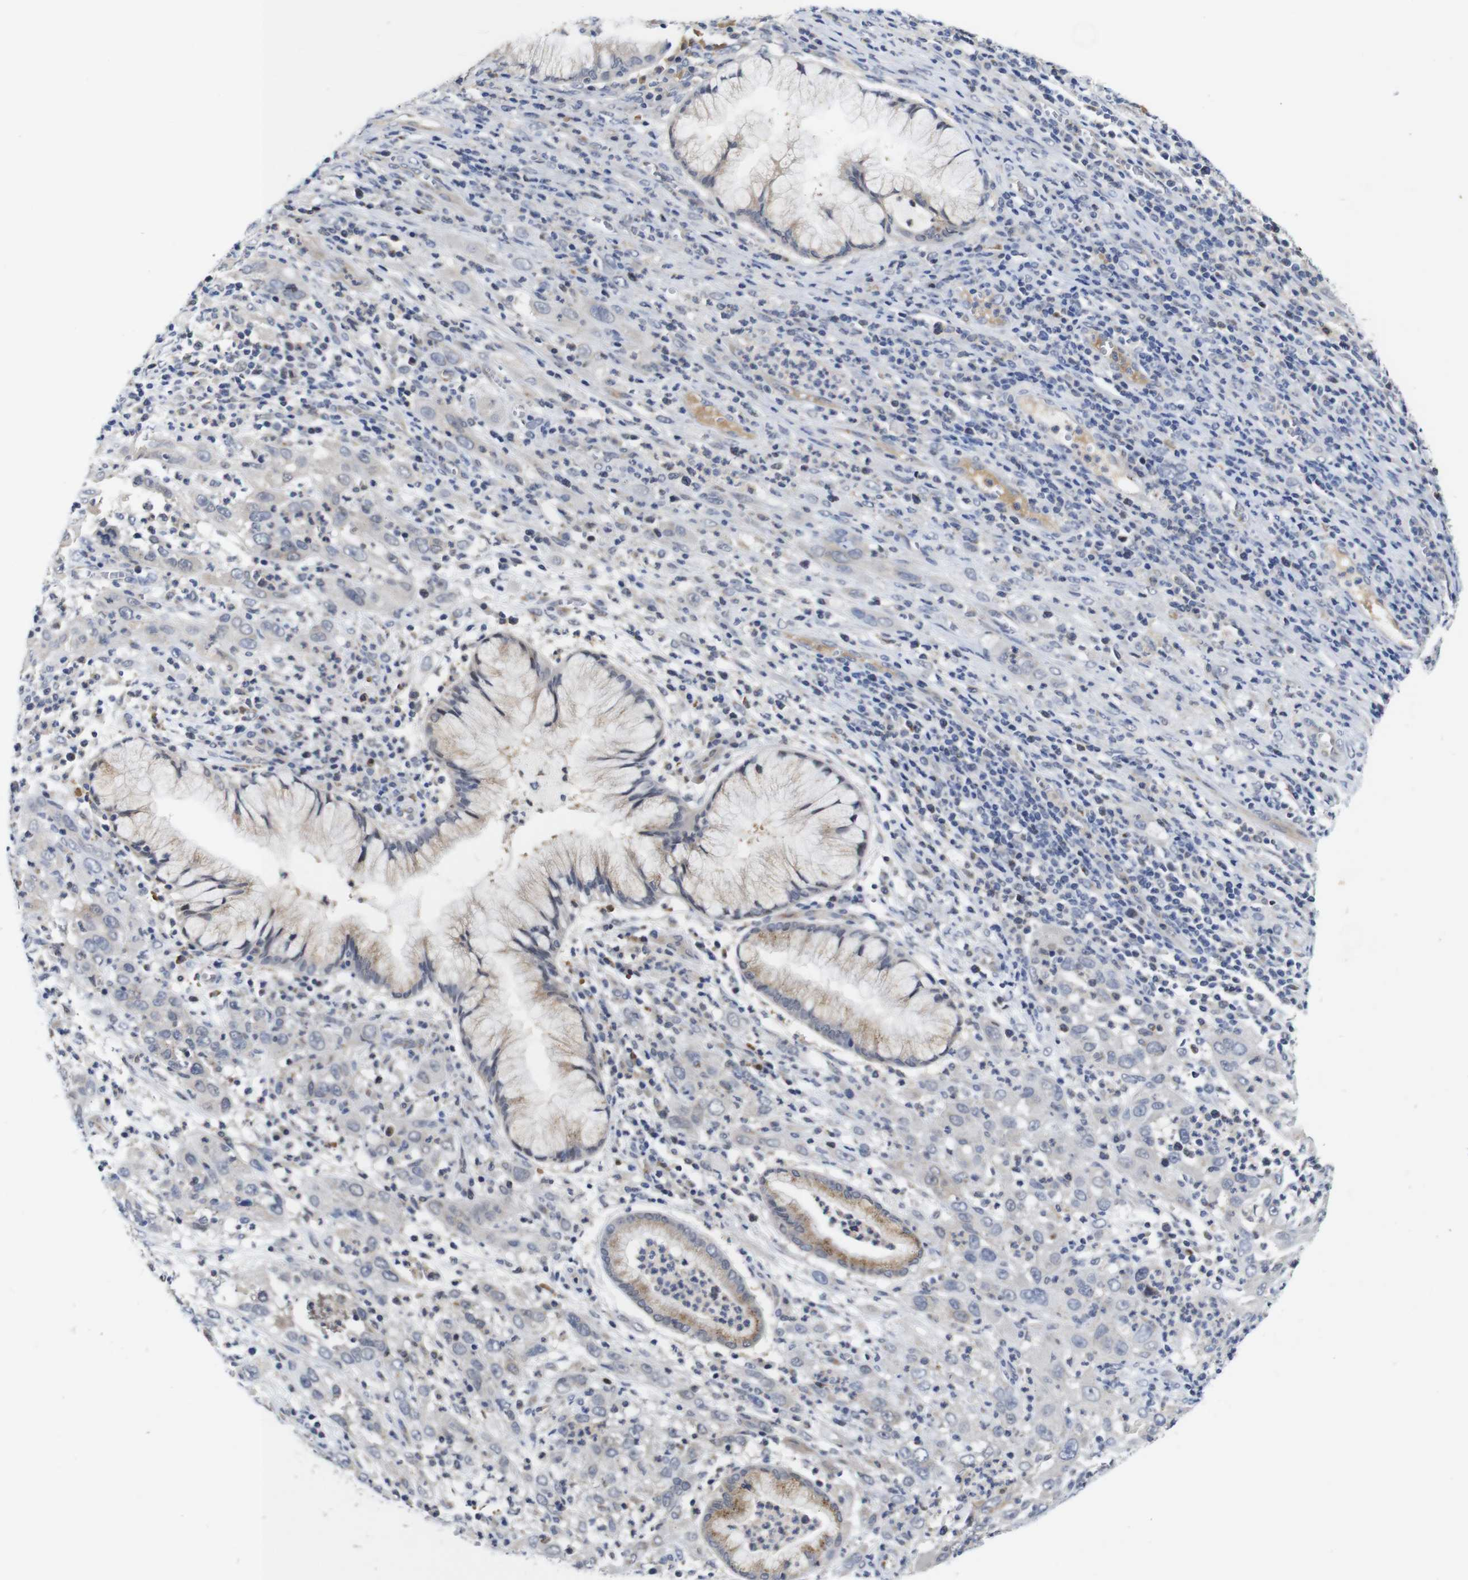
{"staining": {"intensity": "negative", "quantity": "none", "location": "none"}, "tissue": "cervical cancer", "cell_type": "Tumor cells", "image_type": "cancer", "snomed": [{"axis": "morphology", "description": "Squamous cell carcinoma, NOS"}, {"axis": "topography", "description": "Cervix"}], "caption": "Protein analysis of cervical cancer (squamous cell carcinoma) reveals no significant staining in tumor cells. Nuclei are stained in blue.", "gene": "FURIN", "patient": {"sex": "female", "age": 32}}